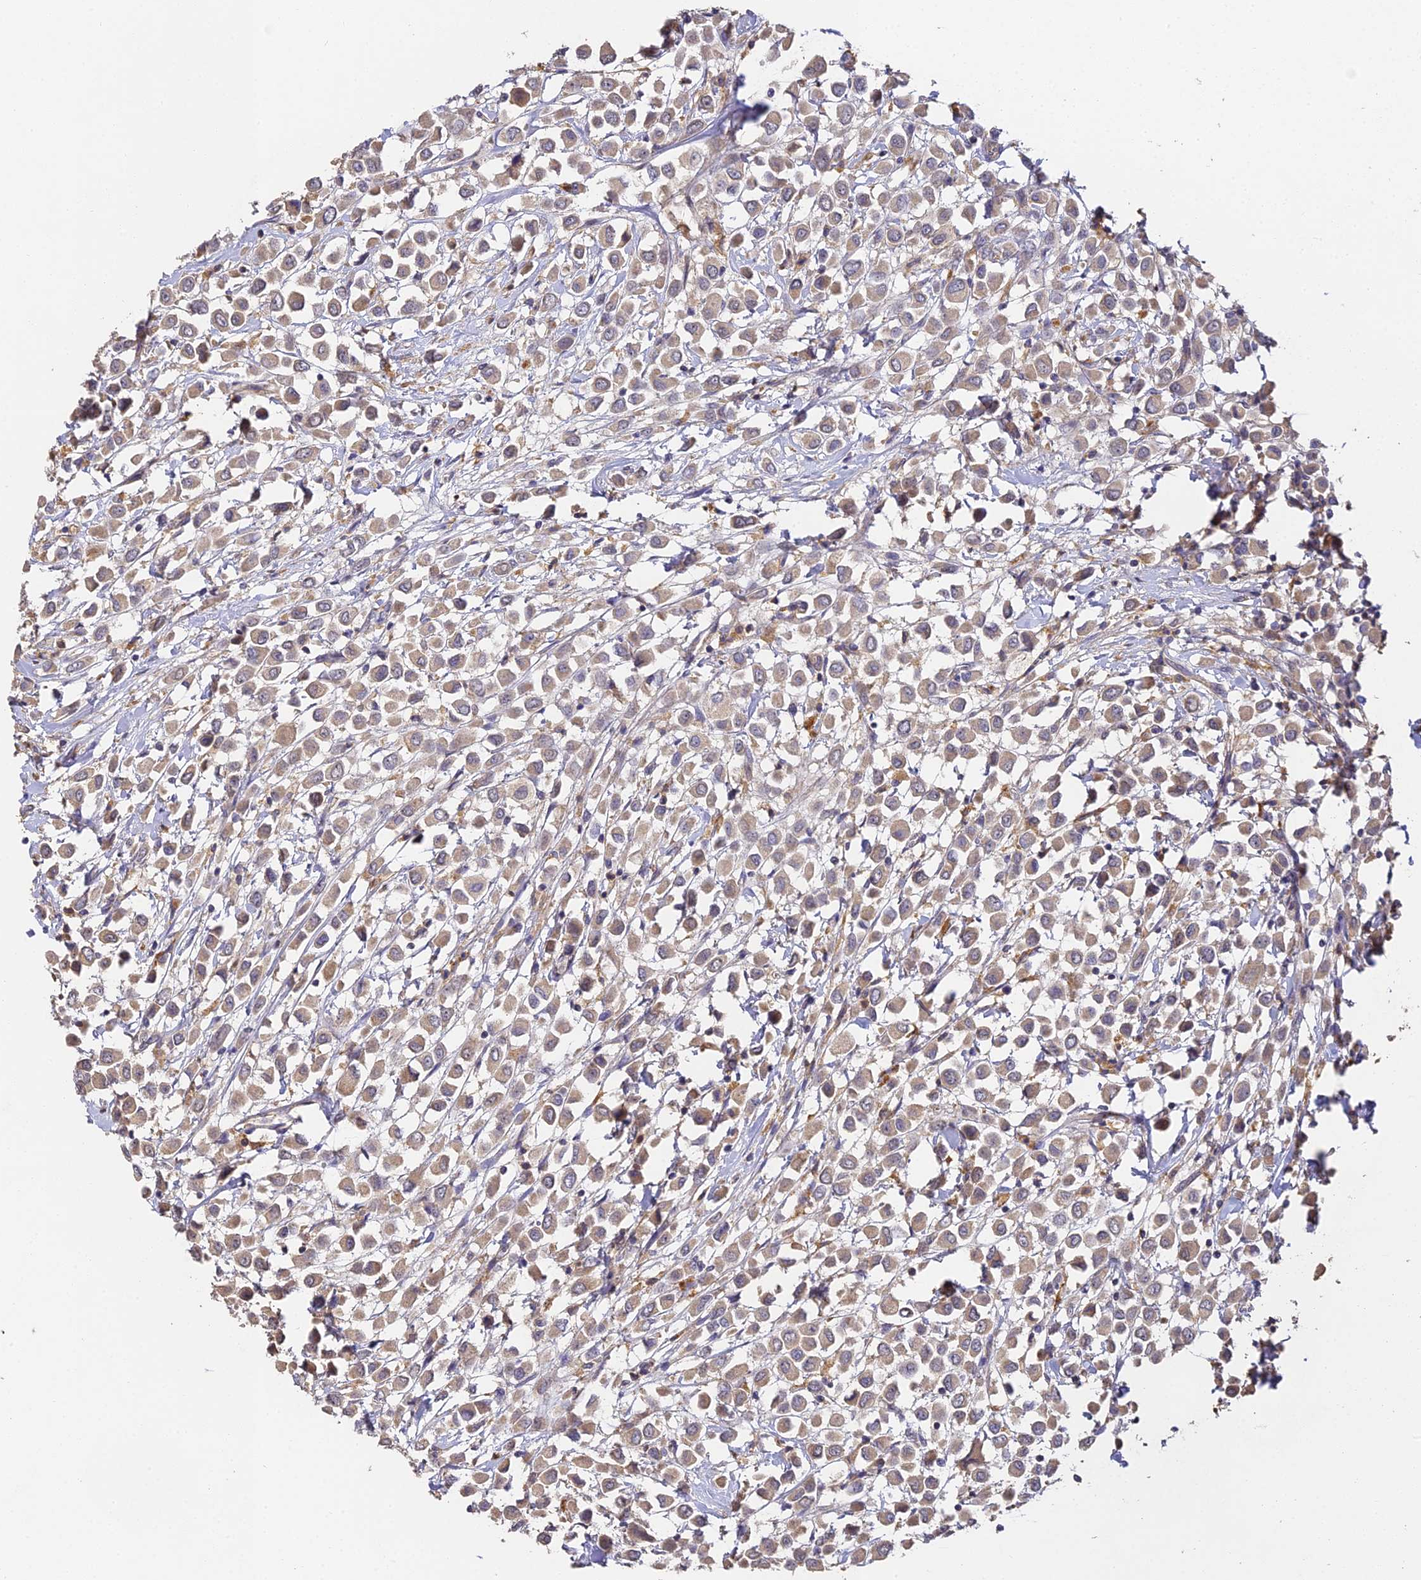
{"staining": {"intensity": "moderate", "quantity": ">75%", "location": "cytoplasmic/membranous"}, "tissue": "breast cancer", "cell_type": "Tumor cells", "image_type": "cancer", "snomed": [{"axis": "morphology", "description": "Duct carcinoma"}, {"axis": "topography", "description": "Breast"}], "caption": "A brown stain labels moderate cytoplasmic/membranous expression of a protein in human breast intraductal carcinoma tumor cells.", "gene": "YAE1", "patient": {"sex": "female", "age": 61}}